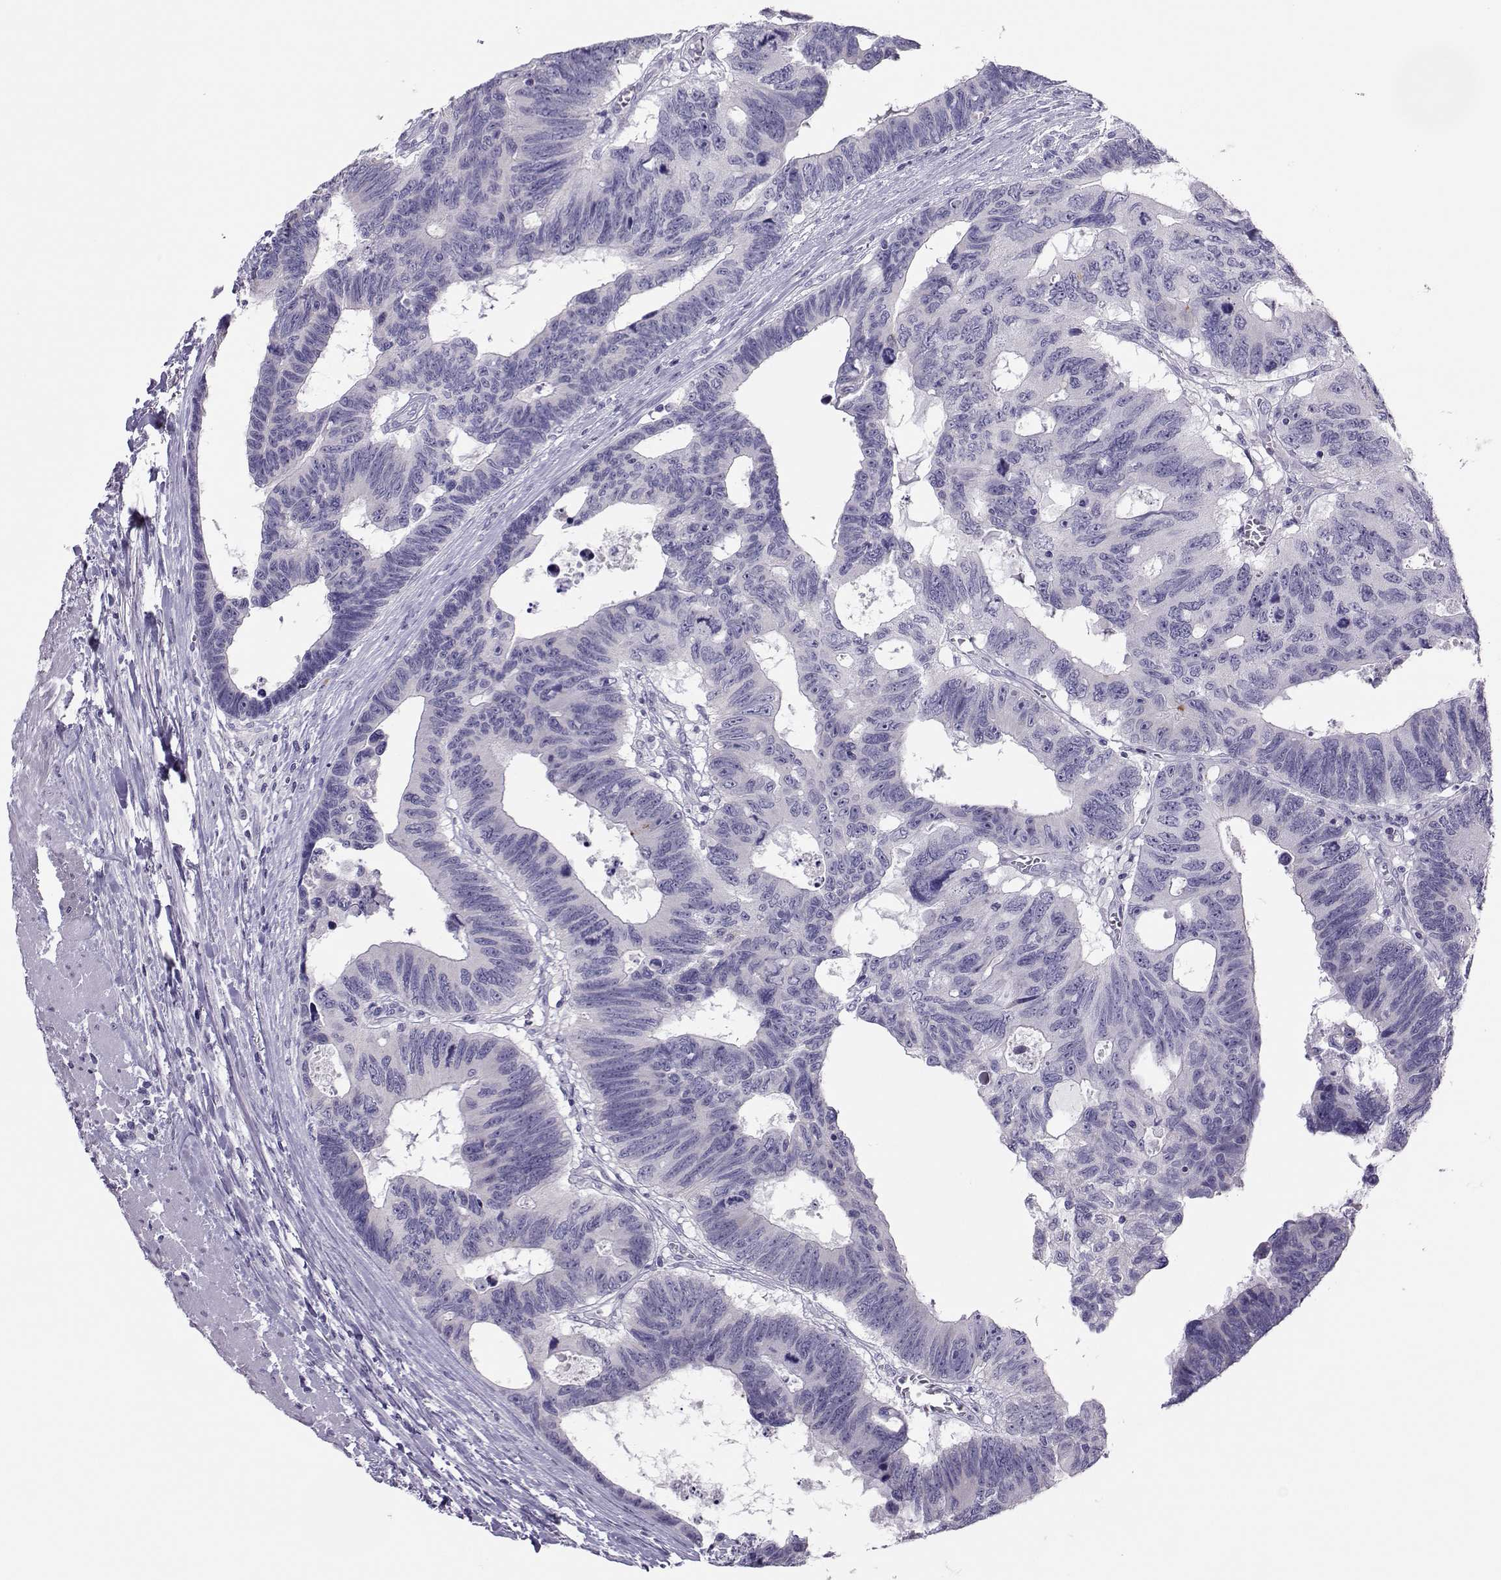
{"staining": {"intensity": "negative", "quantity": "none", "location": "none"}, "tissue": "colorectal cancer", "cell_type": "Tumor cells", "image_type": "cancer", "snomed": [{"axis": "morphology", "description": "Adenocarcinoma, NOS"}, {"axis": "topography", "description": "Colon"}], "caption": "The immunohistochemistry photomicrograph has no significant staining in tumor cells of colorectal adenocarcinoma tissue.", "gene": "TRPM7", "patient": {"sex": "female", "age": 77}}